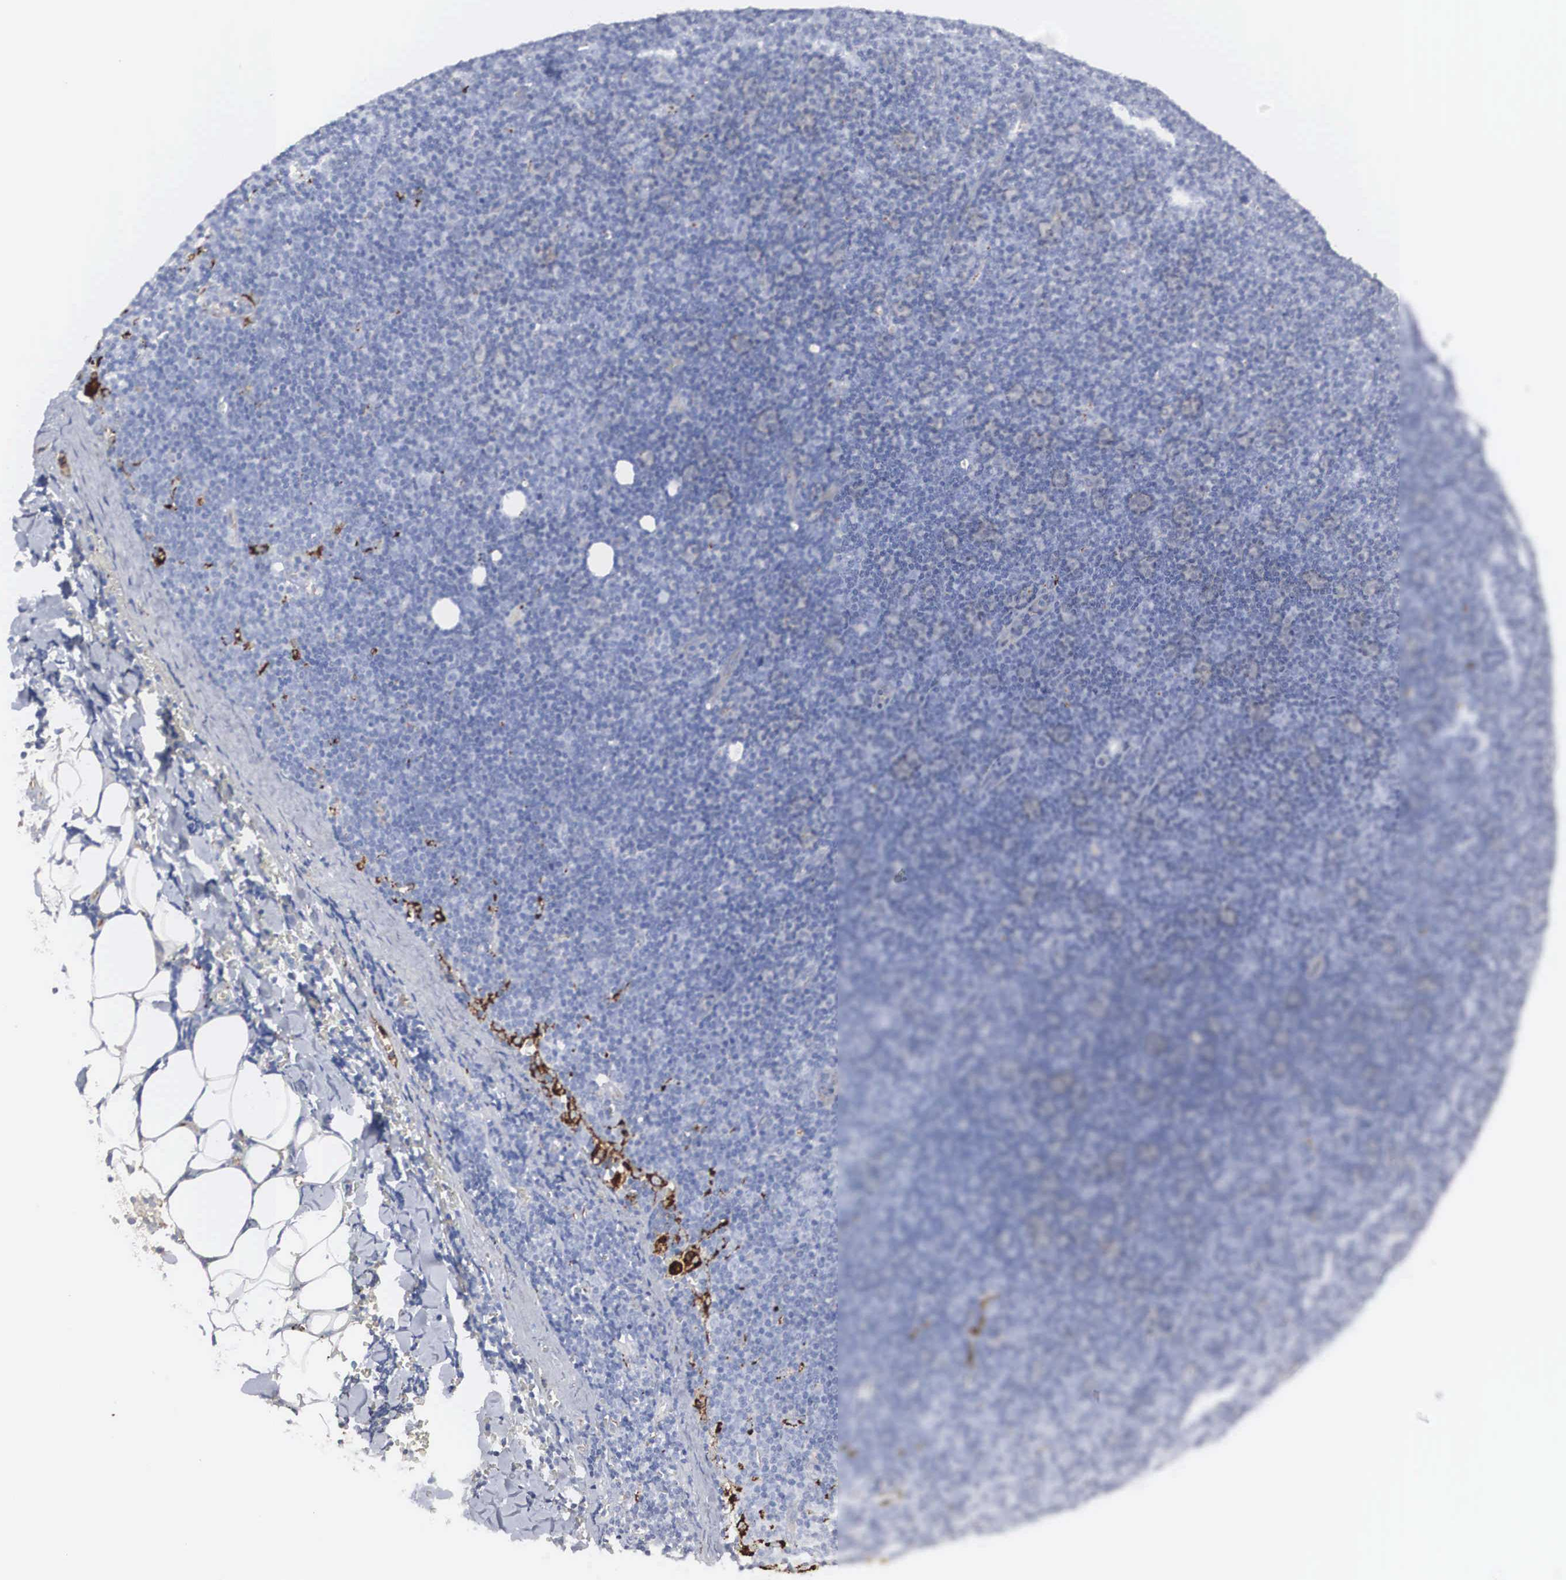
{"staining": {"intensity": "weak", "quantity": "<25%", "location": "cytoplasmic/membranous"}, "tissue": "lymphoma", "cell_type": "Tumor cells", "image_type": "cancer", "snomed": [{"axis": "morphology", "description": "Malignant lymphoma, non-Hodgkin's type, Low grade"}, {"axis": "topography", "description": "Lymph node"}], "caption": "Tumor cells show no significant staining in low-grade malignant lymphoma, non-Hodgkin's type.", "gene": "LGALS3BP", "patient": {"sex": "male", "age": 57}}